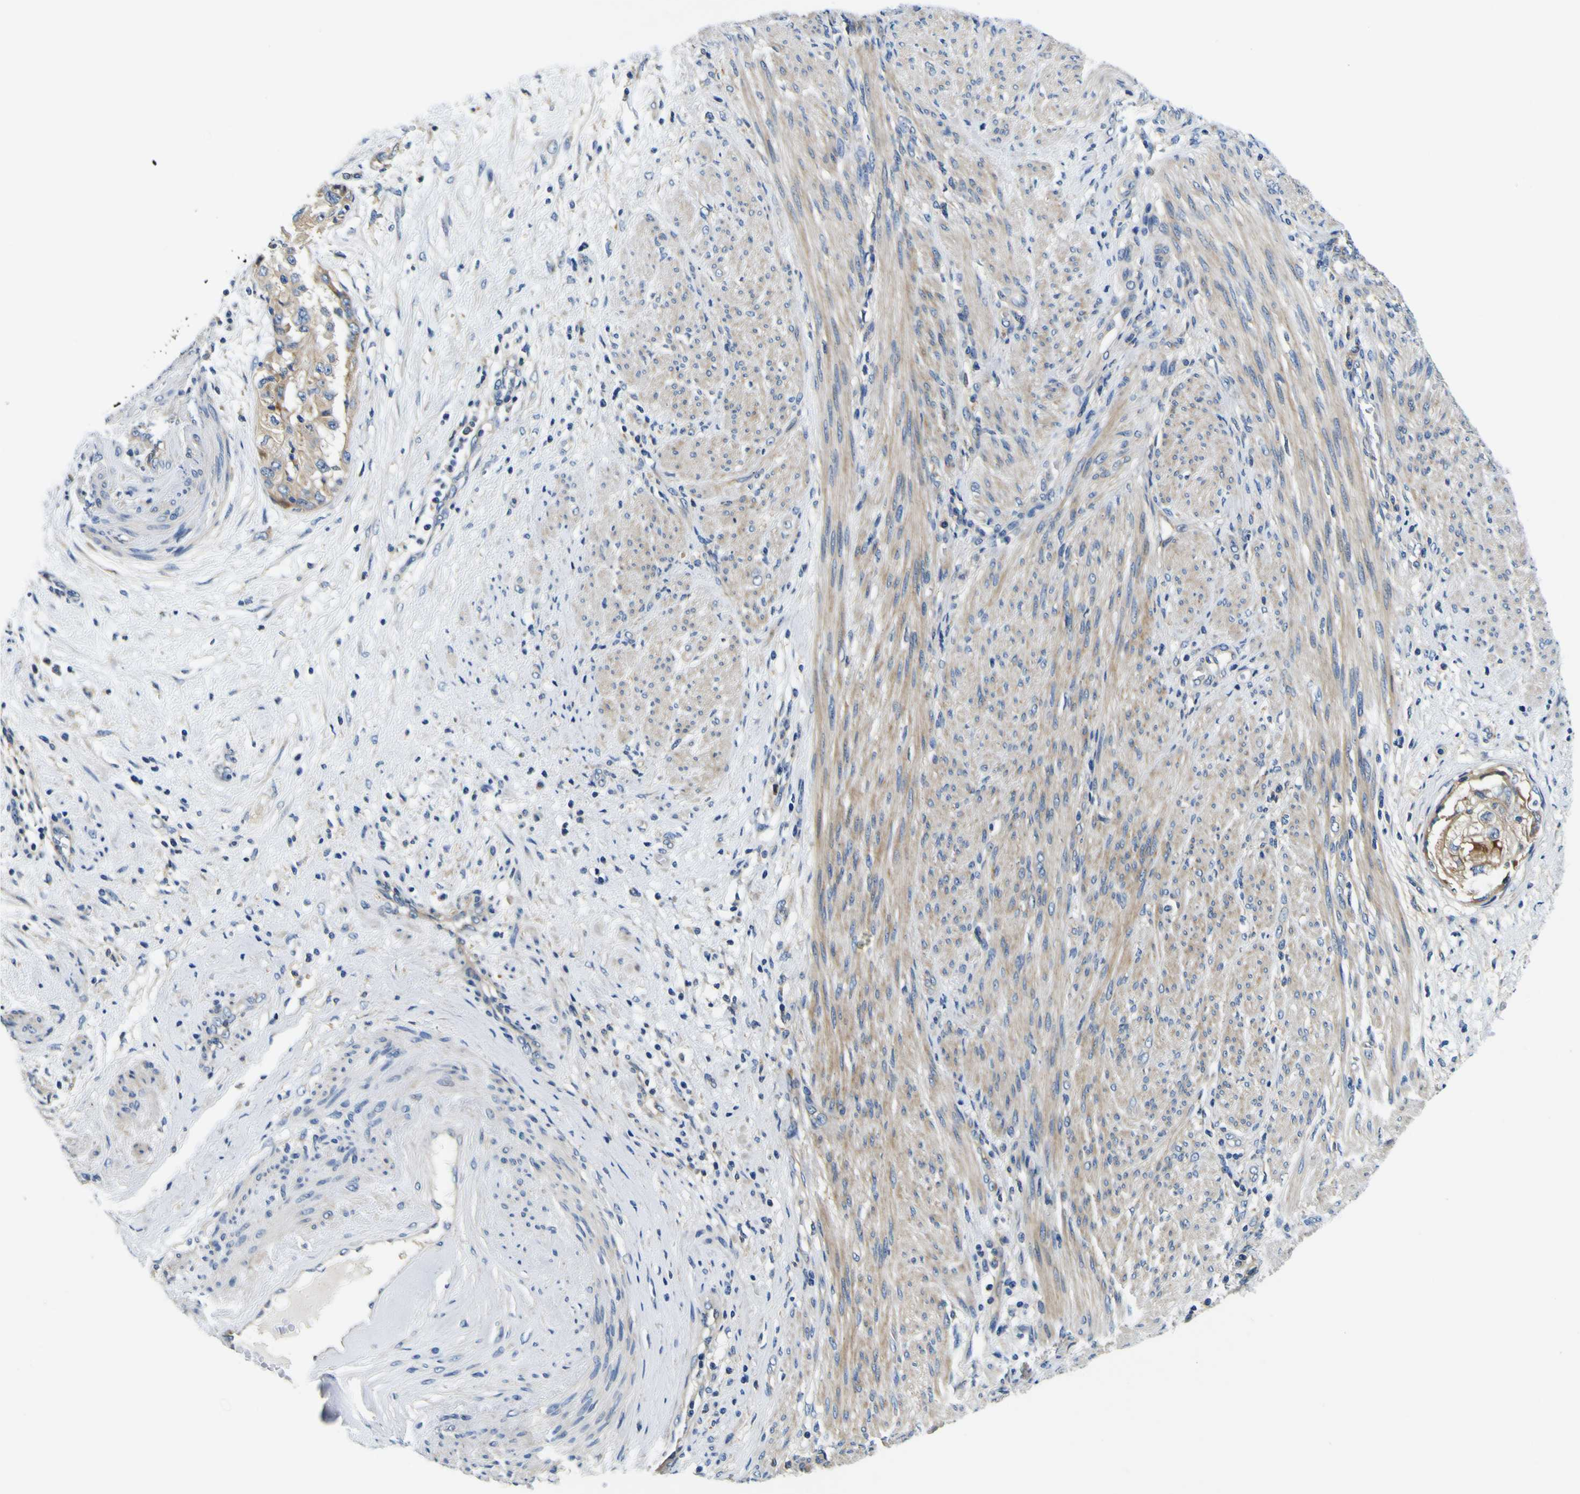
{"staining": {"intensity": "moderate", "quantity": ">75%", "location": "cytoplasmic/membranous"}, "tissue": "endometrial cancer", "cell_type": "Tumor cells", "image_type": "cancer", "snomed": [{"axis": "morphology", "description": "Adenocarcinoma, NOS"}, {"axis": "topography", "description": "Endometrium"}], "caption": "Endometrial cancer stained for a protein exhibits moderate cytoplasmic/membranous positivity in tumor cells.", "gene": "CLSTN1", "patient": {"sex": "female", "age": 85}}